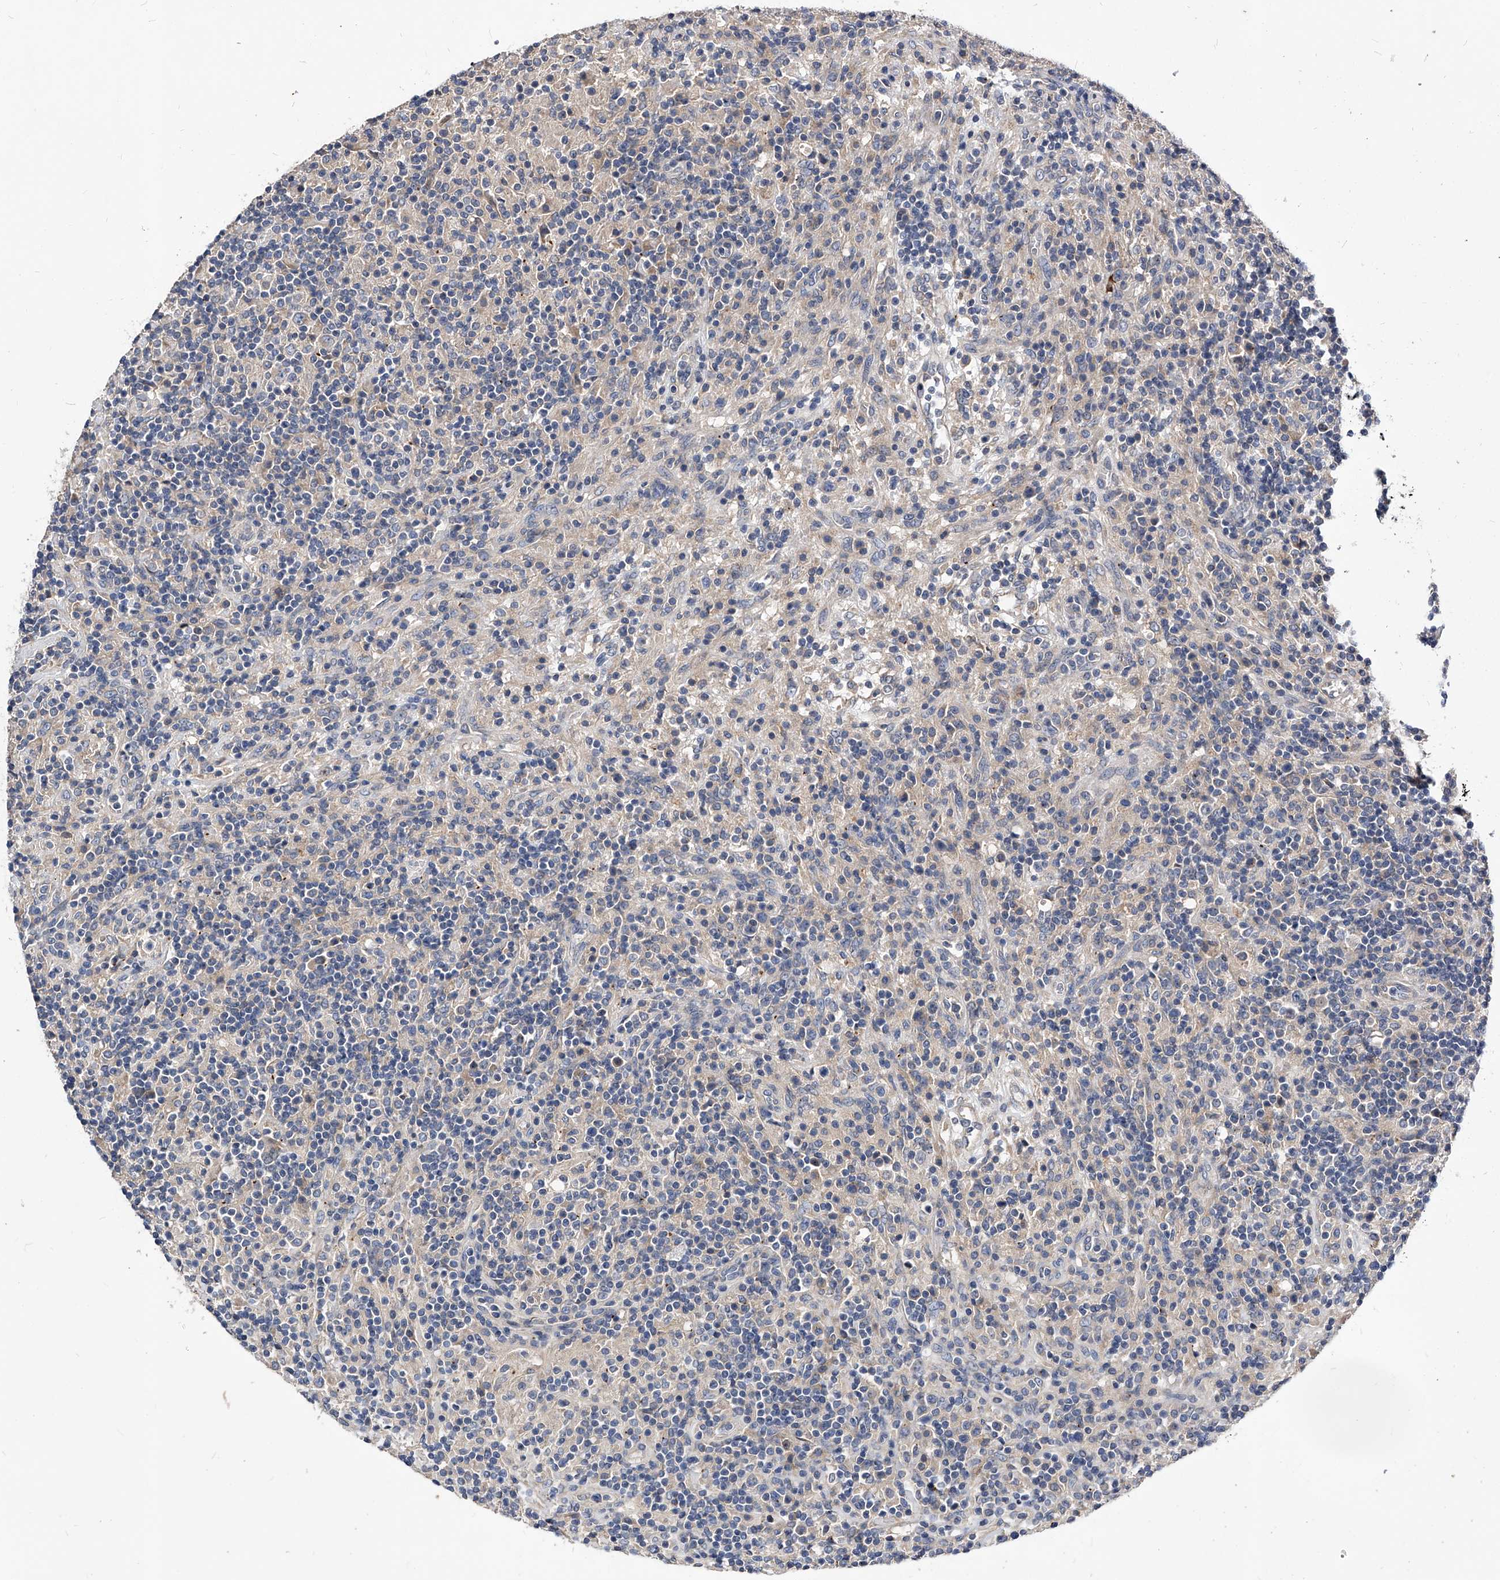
{"staining": {"intensity": "negative", "quantity": "none", "location": "none"}, "tissue": "lymphoma", "cell_type": "Tumor cells", "image_type": "cancer", "snomed": [{"axis": "morphology", "description": "Hodgkin's disease, NOS"}, {"axis": "topography", "description": "Lymph node"}], "caption": "An immunohistochemistry (IHC) histopathology image of Hodgkin's disease is shown. There is no staining in tumor cells of Hodgkin's disease.", "gene": "ARL4C", "patient": {"sex": "male", "age": 70}}